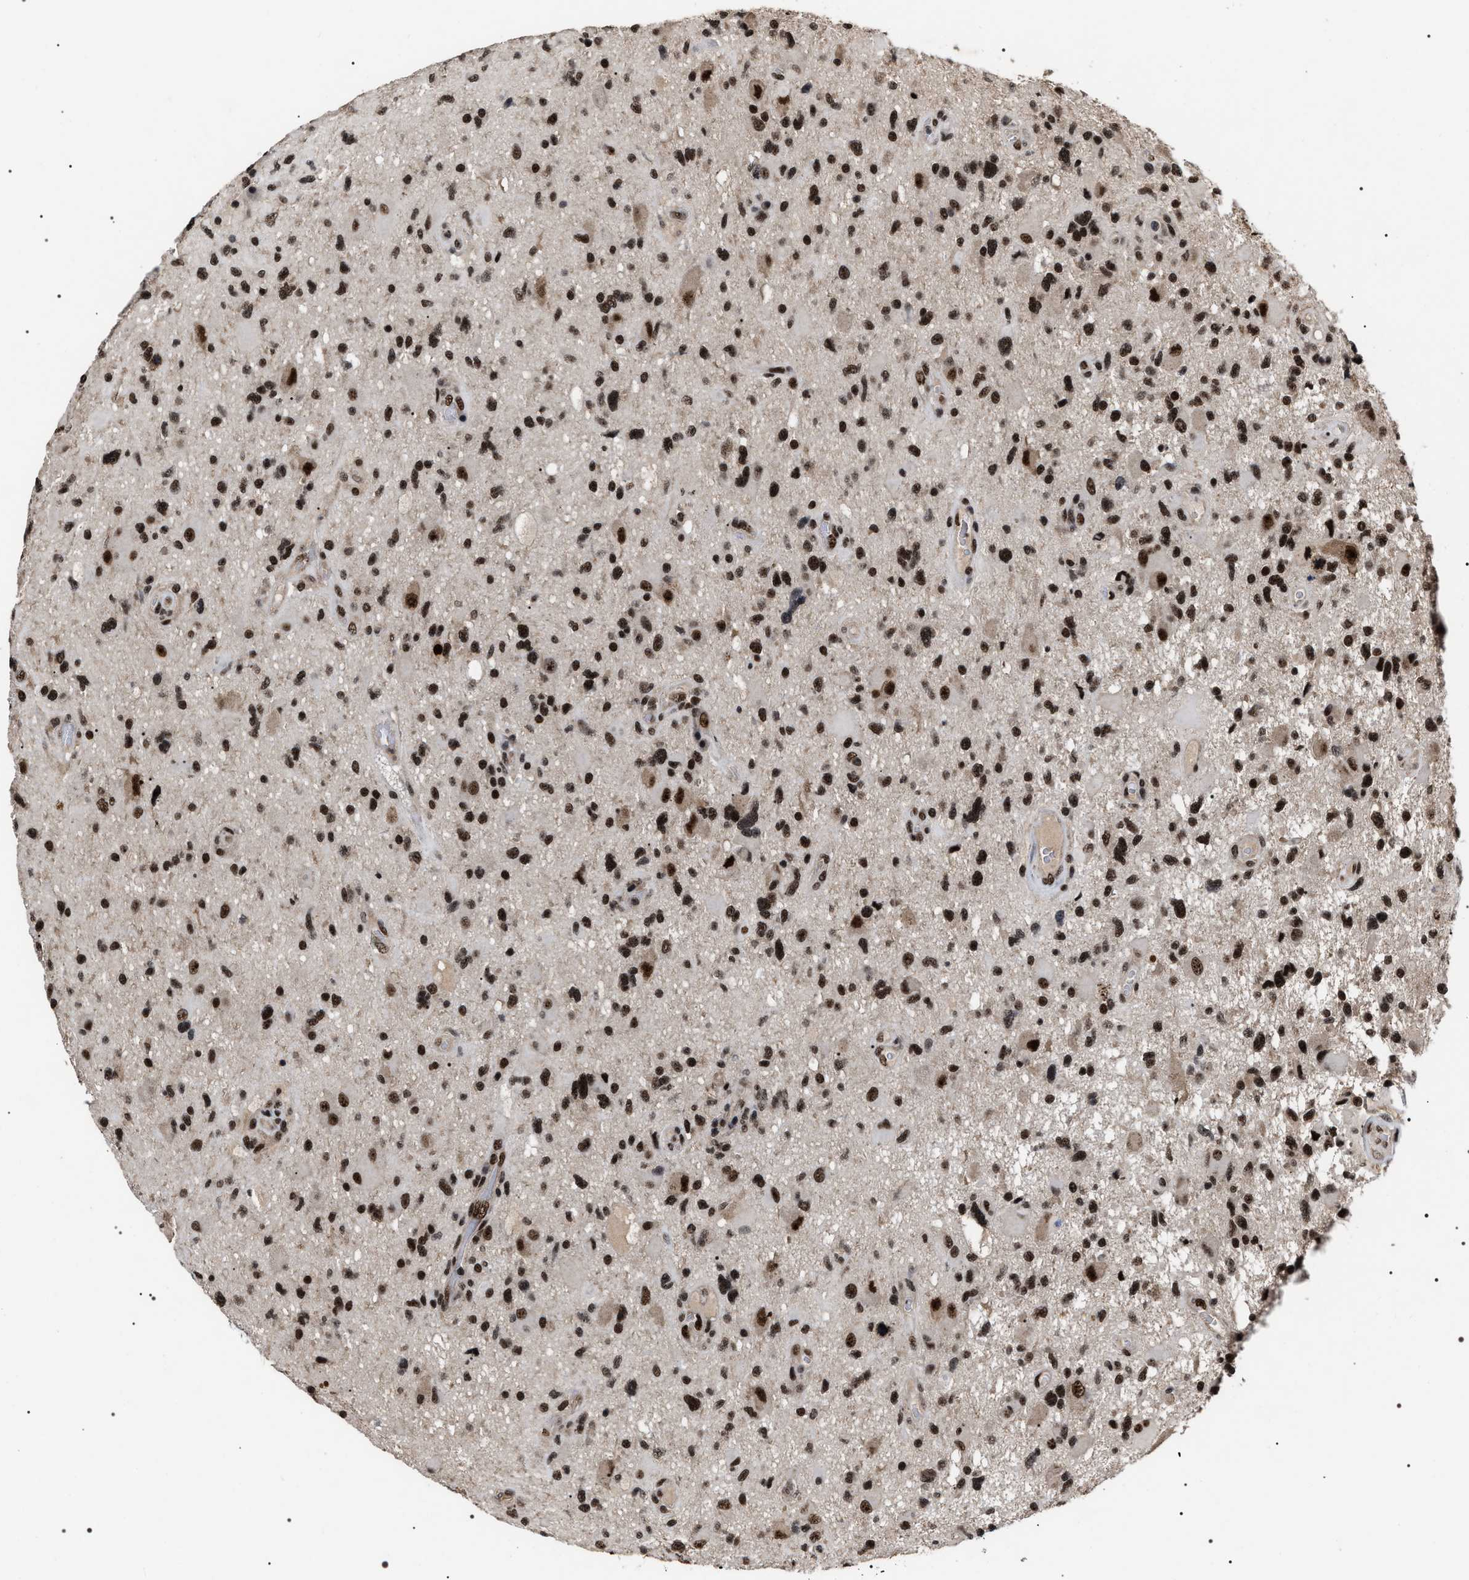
{"staining": {"intensity": "strong", "quantity": ">75%", "location": "nuclear"}, "tissue": "glioma", "cell_type": "Tumor cells", "image_type": "cancer", "snomed": [{"axis": "morphology", "description": "Glioma, malignant, High grade"}, {"axis": "topography", "description": "Brain"}], "caption": "About >75% of tumor cells in glioma show strong nuclear protein expression as visualized by brown immunohistochemical staining.", "gene": "RRP1B", "patient": {"sex": "male", "age": 33}}